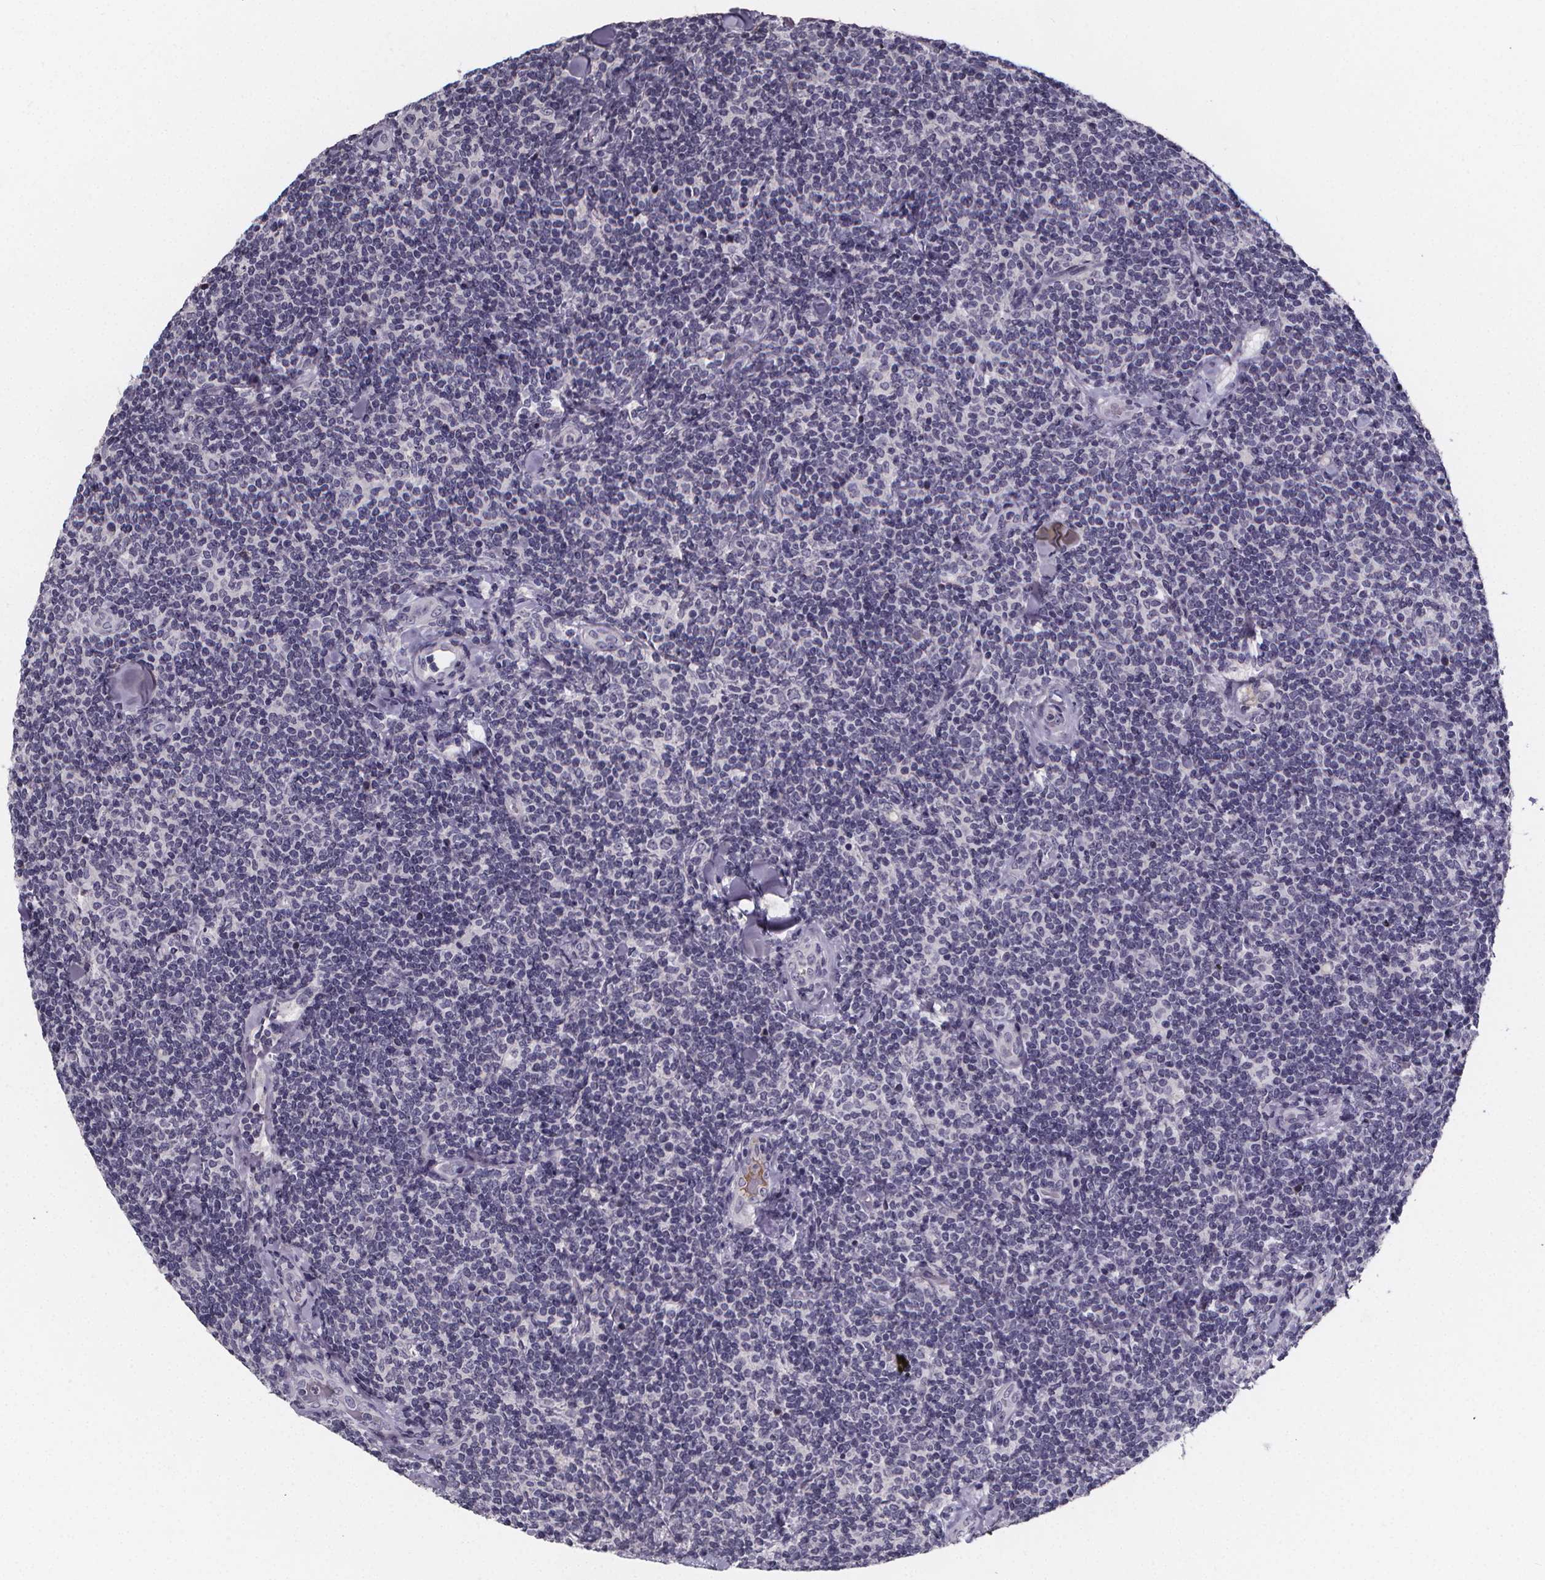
{"staining": {"intensity": "negative", "quantity": "none", "location": "none"}, "tissue": "lymphoma", "cell_type": "Tumor cells", "image_type": "cancer", "snomed": [{"axis": "morphology", "description": "Malignant lymphoma, non-Hodgkin's type, Low grade"}, {"axis": "topography", "description": "Lymph node"}], "caption": "This is a micrograph of IHC staining of lymphoma, which shows no staining in tumor cells. (Stains: DAB immunohistochemistry with hematoxylin counter stain, Microscopy: brightfield microscopy at high magnification).", "gene": "AGT", "patient": {"sex": "female", "age": 56}}